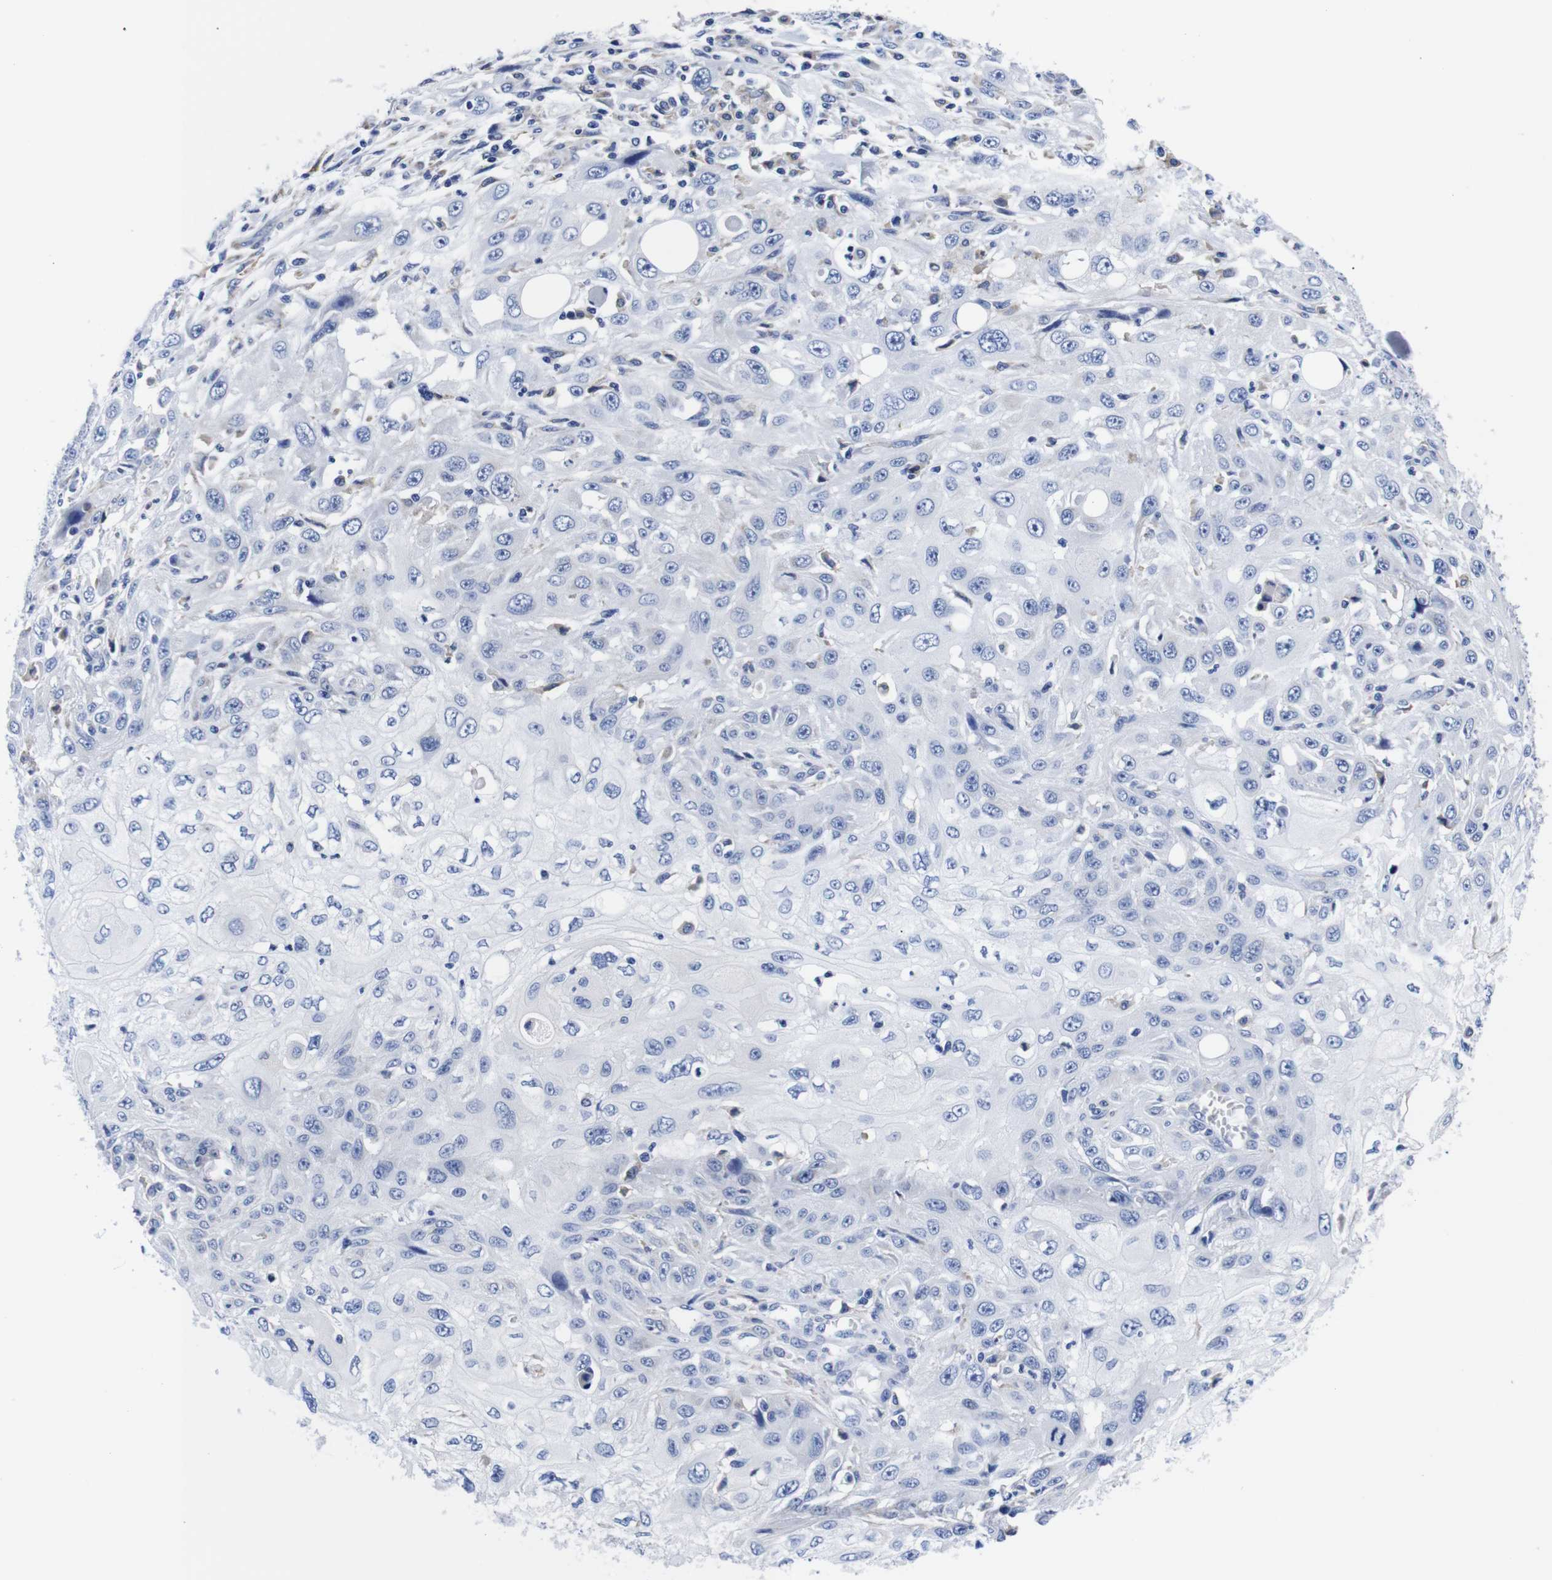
{"staining": {"intensity": "negative", "quantity": "none", "location": "none"}, "tissue": "skin cancer", "cell_type": "Tumor cells", "image_type": "cancer", "snomed": [{"axis": "morphology", "description": "Squamous cell carcinoma, NOS"}, {"axis": "topography", "description": "Skin"}], "caption": "Immunohistochemistry of skin cancer (squamous cell carcinoma) demonstrates no expression in tumor cells.", "gene": "CLEC4G", "patient": {"sex": "male", "age": 75}}